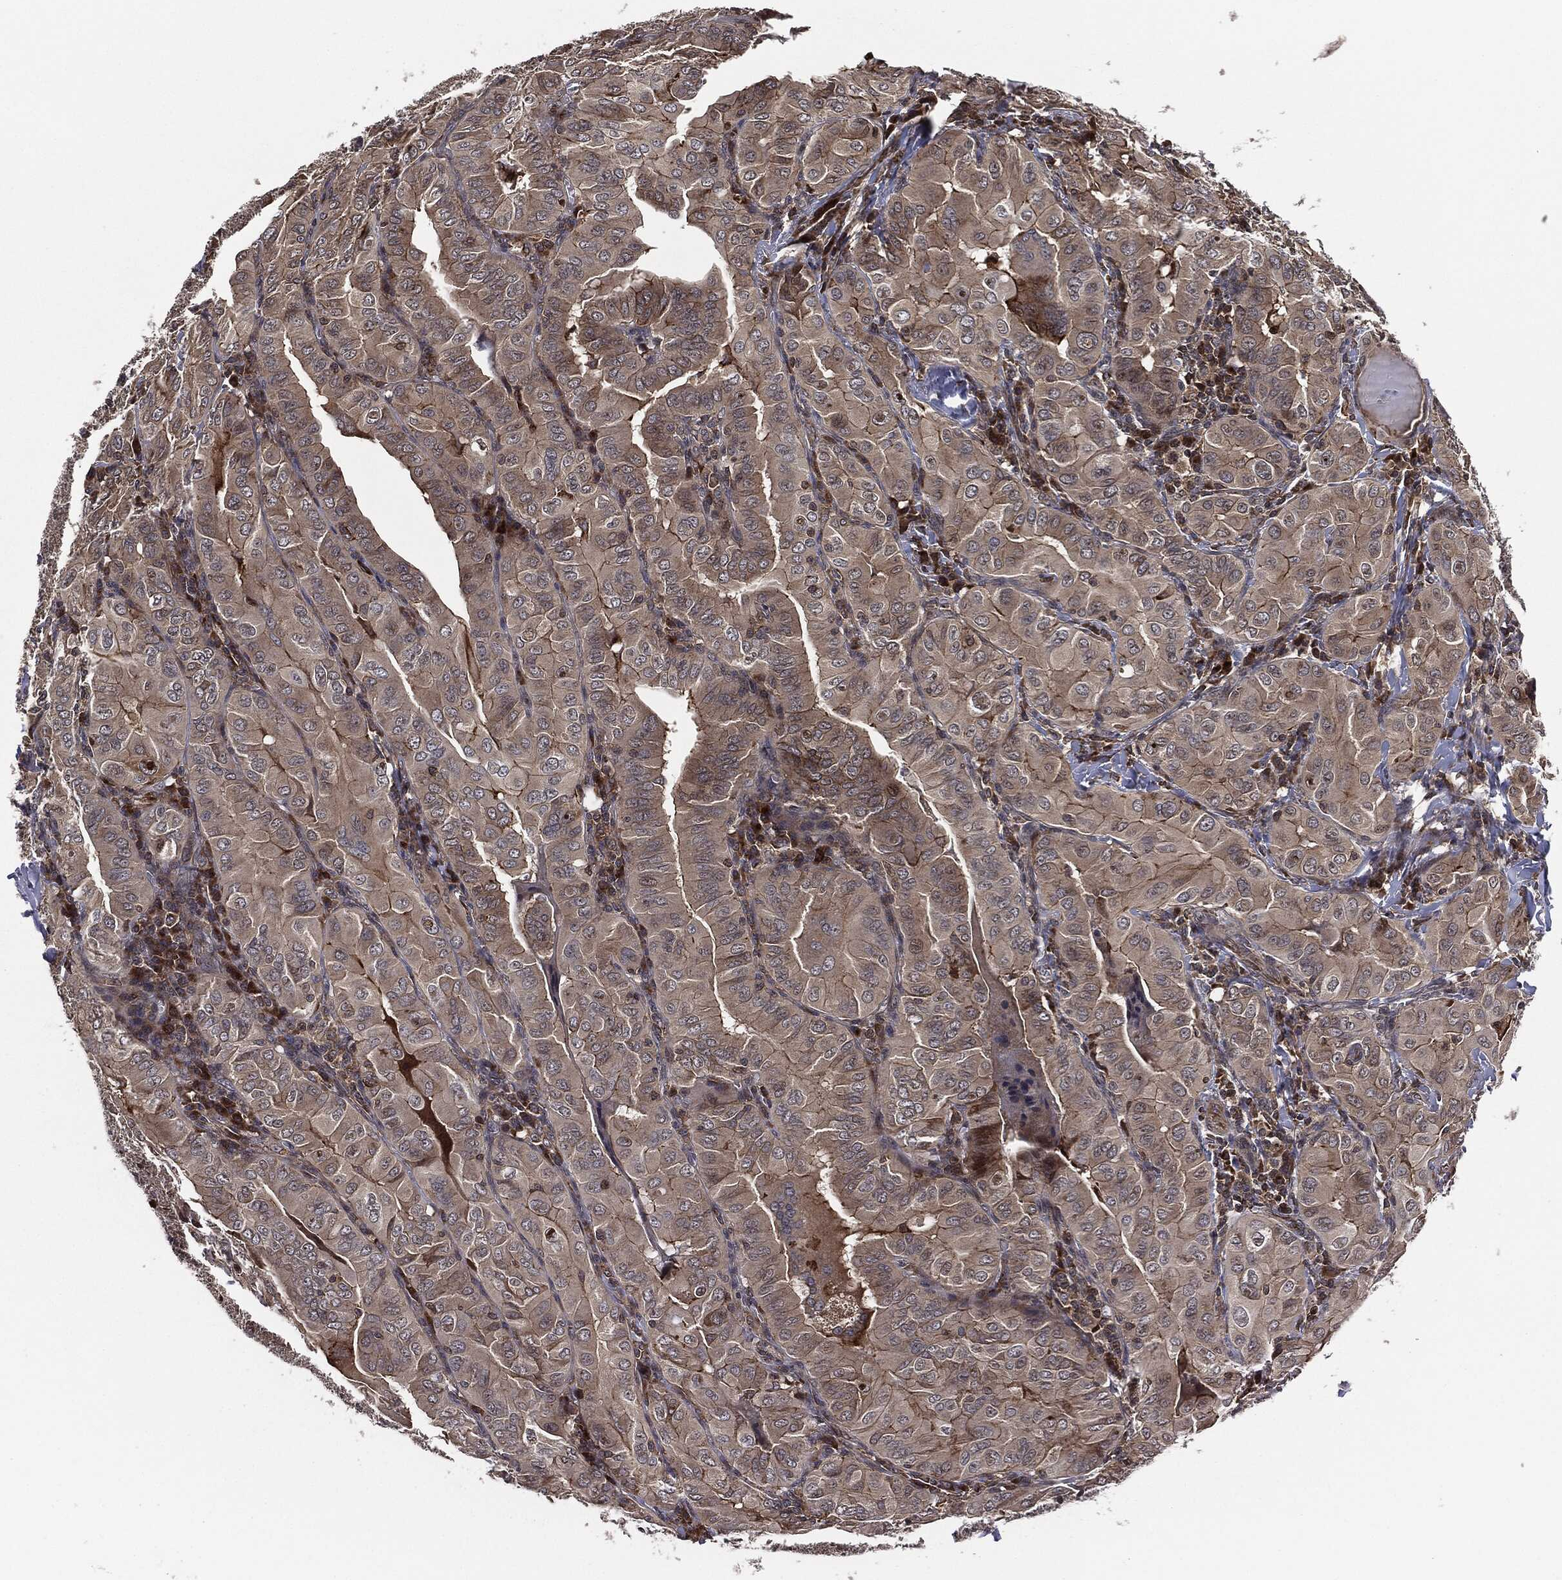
{"staining": {"intensity": "moderate", "quantity": "<25%", "location": "cytoplasmic/membranous"}, "tissue": "thyroid cancer", "cell_type": "Tumor cells", "image_type": "cancer", "snomed": [{"axis": "morphology", "description": "Papillary adenocarcinoma, NOS"}, {"axis": "topography", "description": "Thyroid gland"}], "caption": "This is an image of immunohistochemistry (IHC) staining of thyroid papillary adenocarcinoma, which shows moderate expression in the cytoplasmic/membranous of tumor cells.", "gene": "UBR1", "patient": {"sex": "female", "age": 37}}